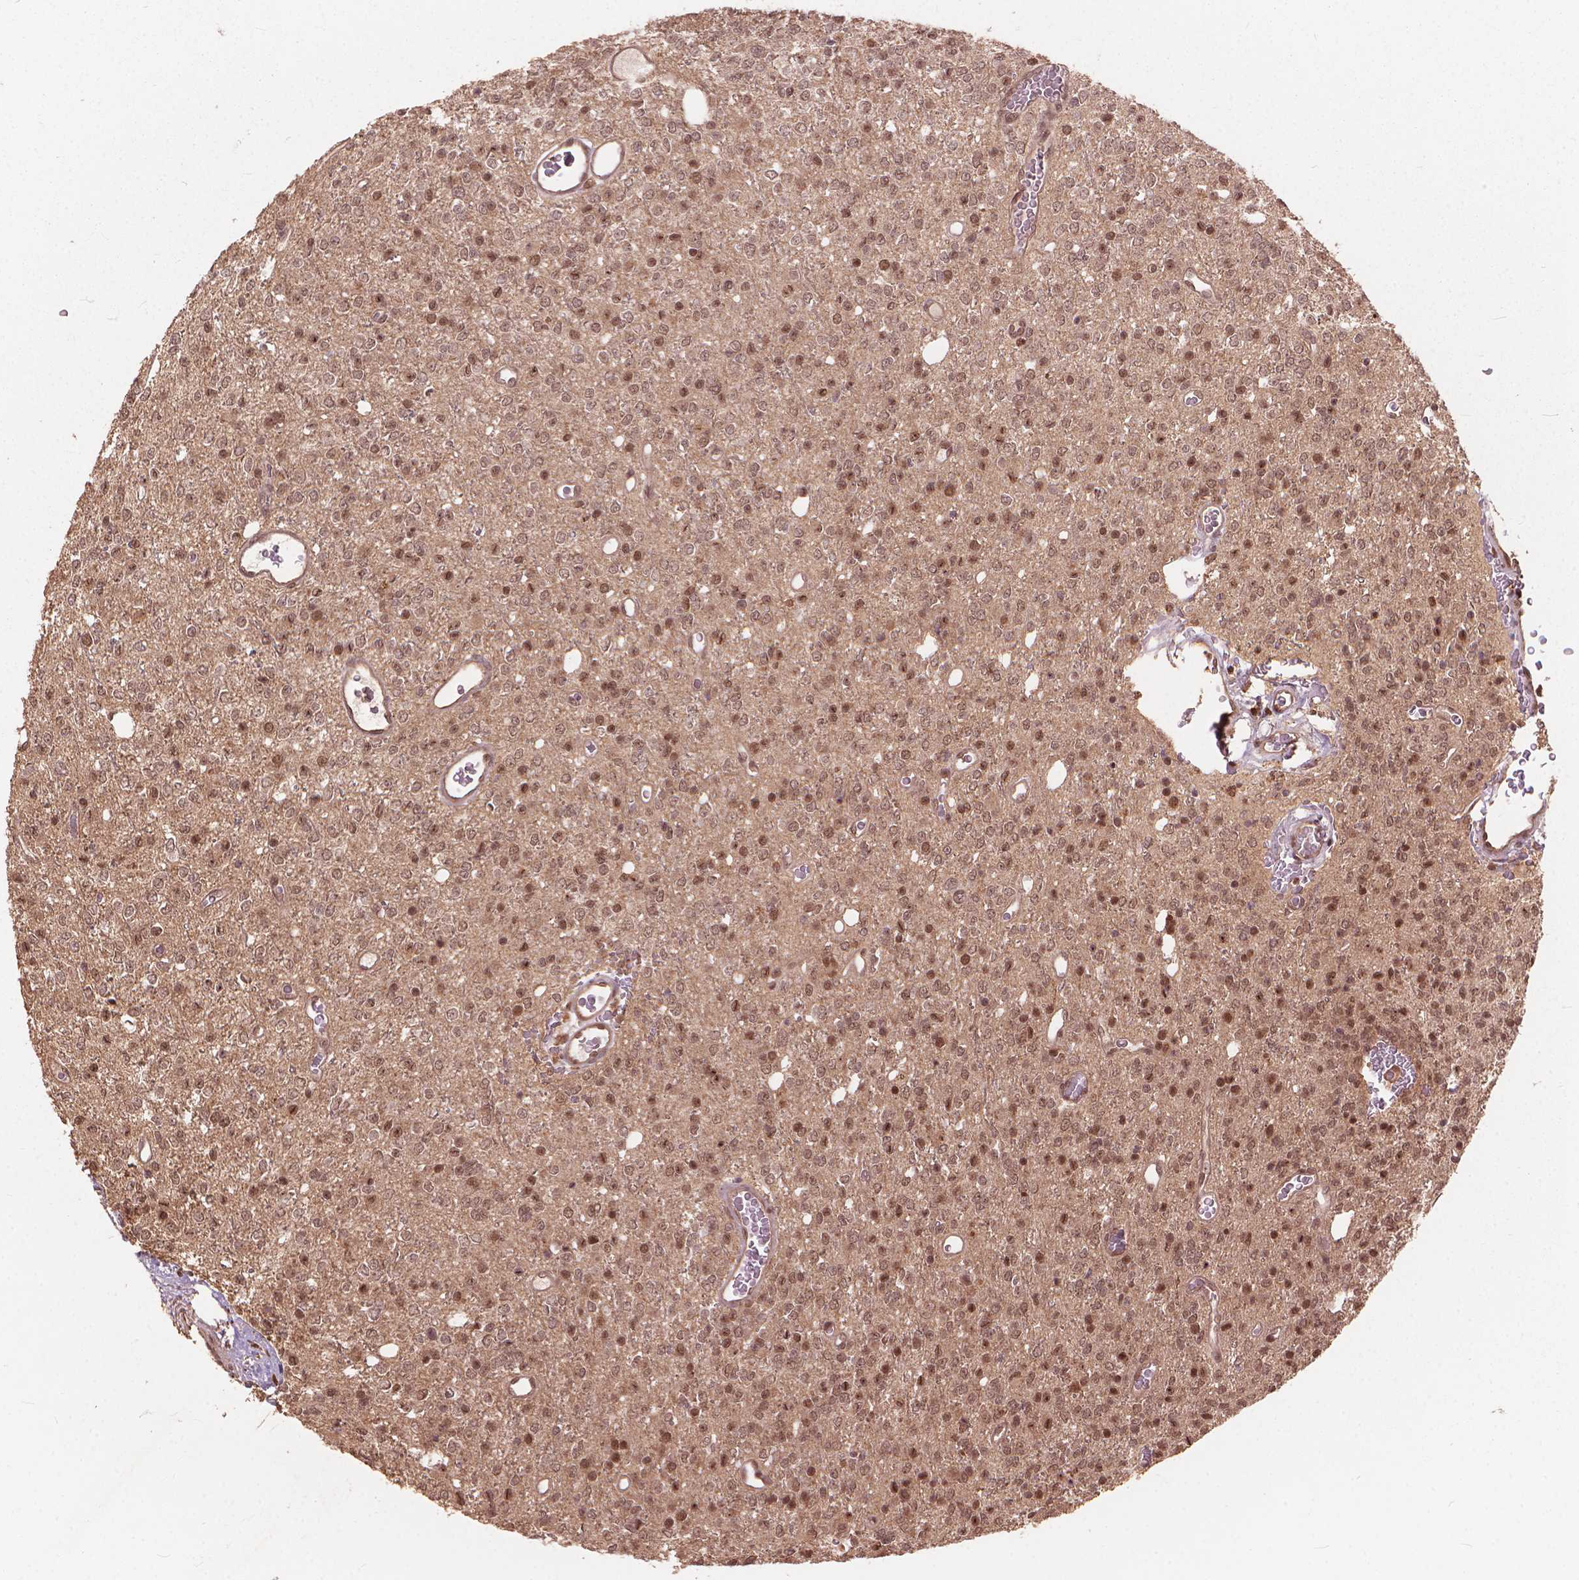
{"staining": {"intensity": "moderate", "quantity": ">75%", "location": "nuclear"}, "tissue": "glioma", "cell_type": "Tumor cells", "image_type": "cancer", "snomed": [{"axis": "morphology", "description": "Glioma, malignant, Low grade"}, {"axis": "topography", "description": "Brain"}], "caption": "Immunohistochemistry (IHC) of human glioma shows medium levels of moderate nuclear staining in about >75% of tumor cells.", "gene": "SSU72", "patient": {"sex": "female", "age": 45}}